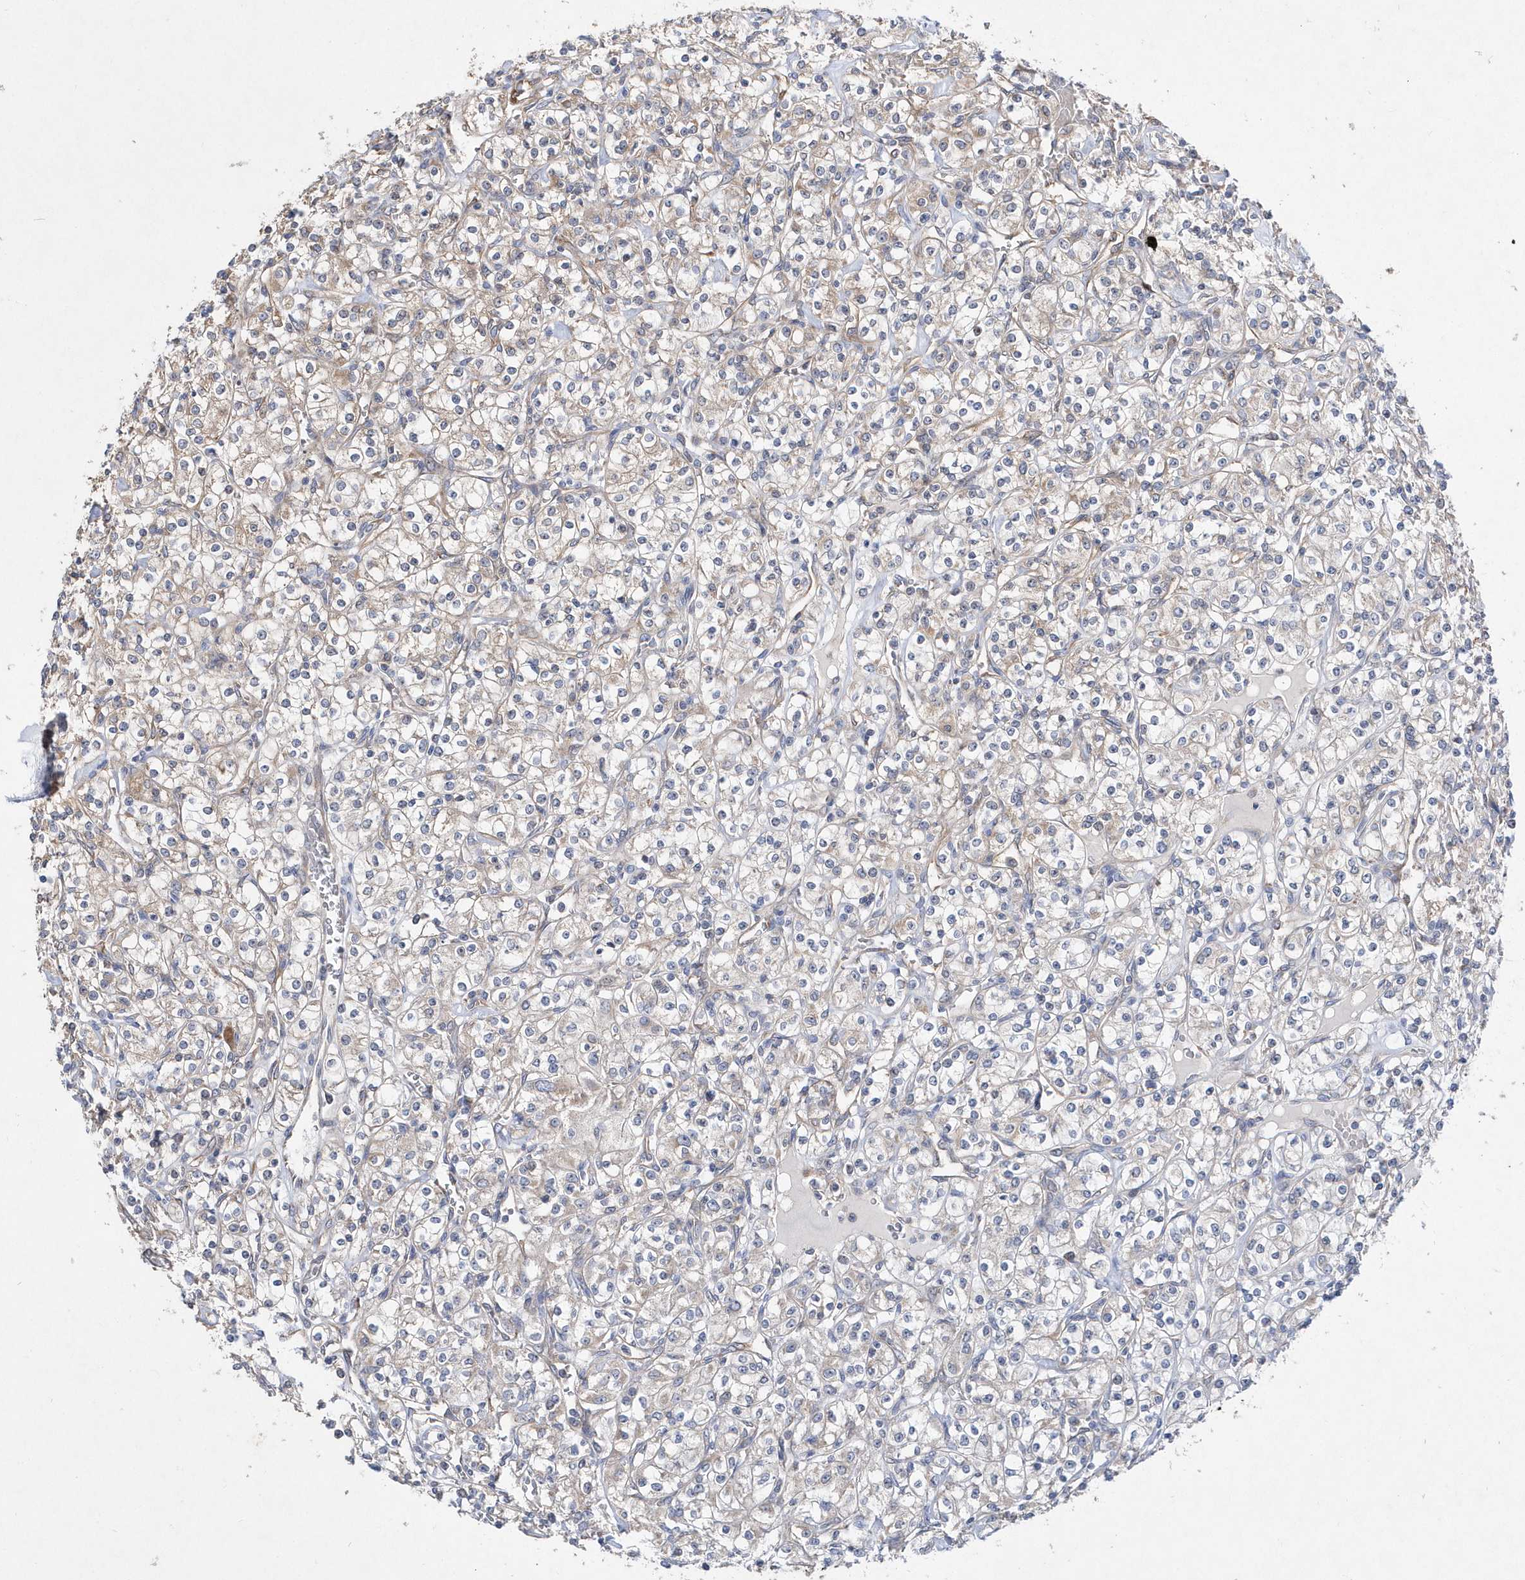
{"staining": {"intensity": "negative", "quantity": "none", "location": "none"}, "tissue": "renal cancer", "cell_type": "Tumor cells", "image_type": "cancer", "snomed": [{"axis": "morphology", "description": "Adenocarcinoma, NOS"}, {"axis": "topography", "description": "Kidney"}], "caption": "Immunohistochemical staining of human renal cancer (adenocarcinoma) demonstrates no significant staining in tumor cells.", "gene": "JKAMP", "patient": {"sex": "male", "age": 77}}